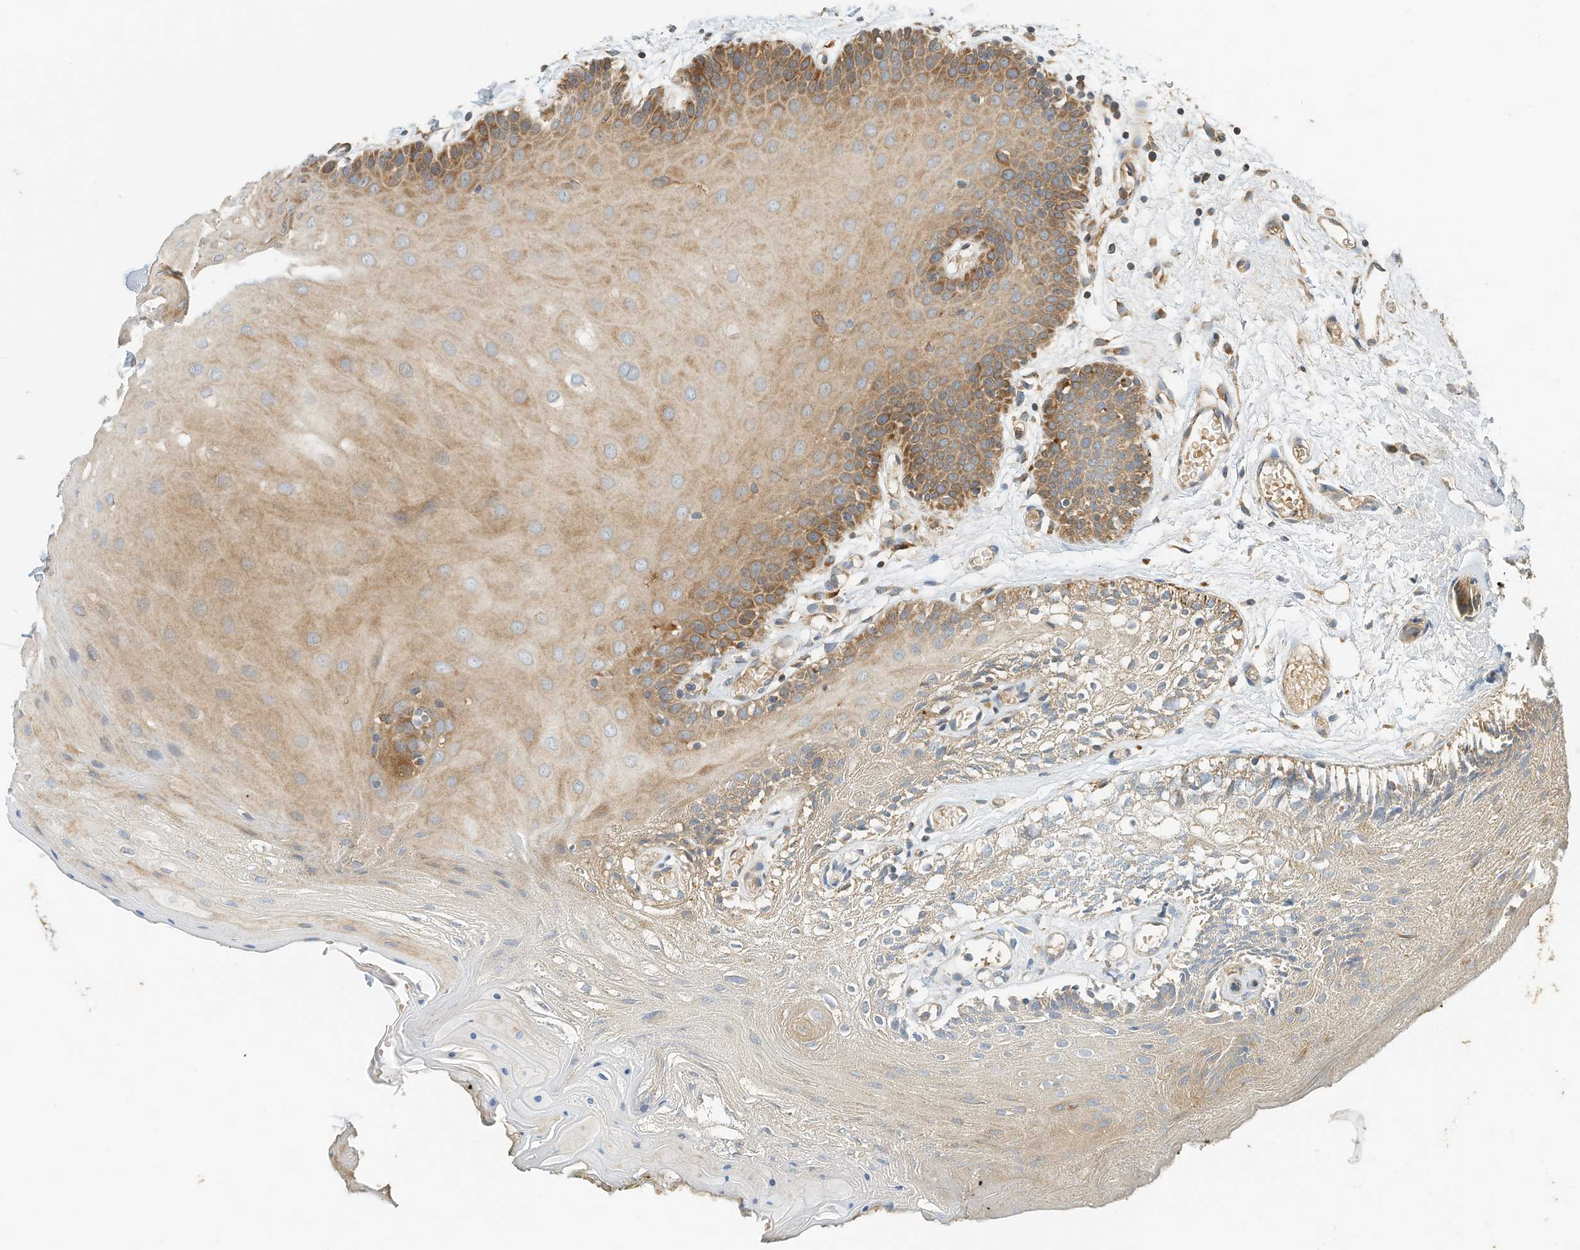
{"staining": {"intensity": "moderate", "quantity": "25%-75%", "location": "cytoplasmic/membranous"}, "tissue": "oral mucosa", "cell_type": "Squamous epithelial cells", "image_type": "normal", "snomed": [{"axis": "morphology", "description": "Normal tissue, NOS"}, {"axis": "morphology", "description": "Squamous cell carcinoma, NOS"}, {"axis": "topography", "description": "Skeletal muscle"}, {"axis": "topography", "description": "Oral tissue"}, {"axis": "topography", "description": "Salivary gland"}, {"axis": "topography", "description": "Head-Neck"}], "caption": "A micrograph of oral mucosa stained for a protein demonstrates moderate cytoplasmic/membranous brown staining in squamous epithelial cells.", "gene": "CPAMD8", "patient": {"sex": "male", "age": 54}}